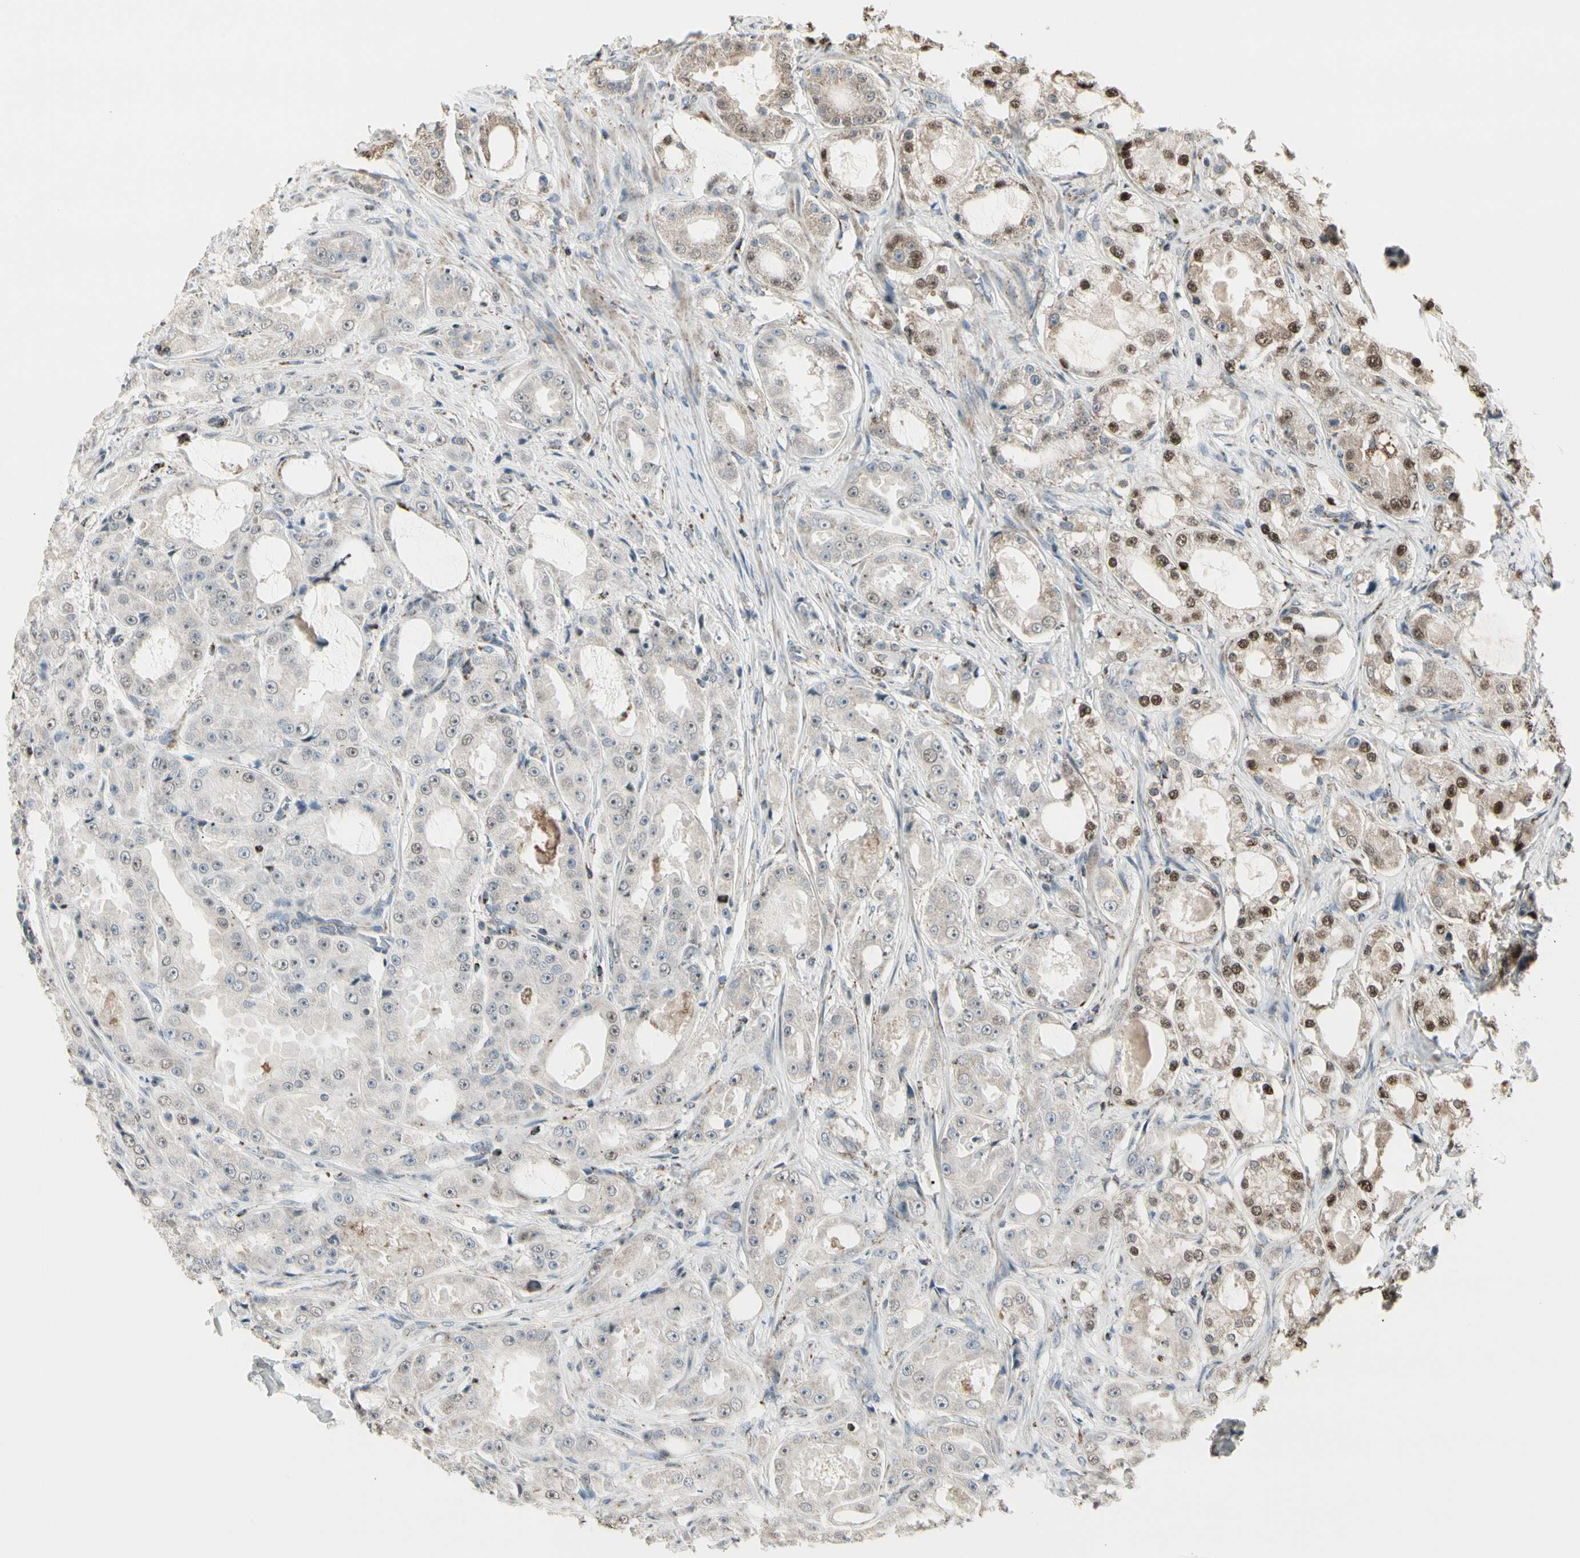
{"staining": {"intensity": "moderate", "quantity": "<25%", "location": "cytoplasmic/membranous,nuclear"}, "tissue": "prostate cancer", "cell_type": "Tumor cells", "image_type": "cancer", "snomed": [{"axis": "morphology", "description": "Adenocarcinoma, High grade"}, {"axis": "topography", "description": "Prostate"}], "caption": "Approximately <25% of tumor cells in human prostate cancer display moderate cytoplasmic/membranous and nuclear protein expression as visualized by brown immunohistochemical staining.", "gene": "TMEM176A", "patient": {"sex": "male", "age": 73}}